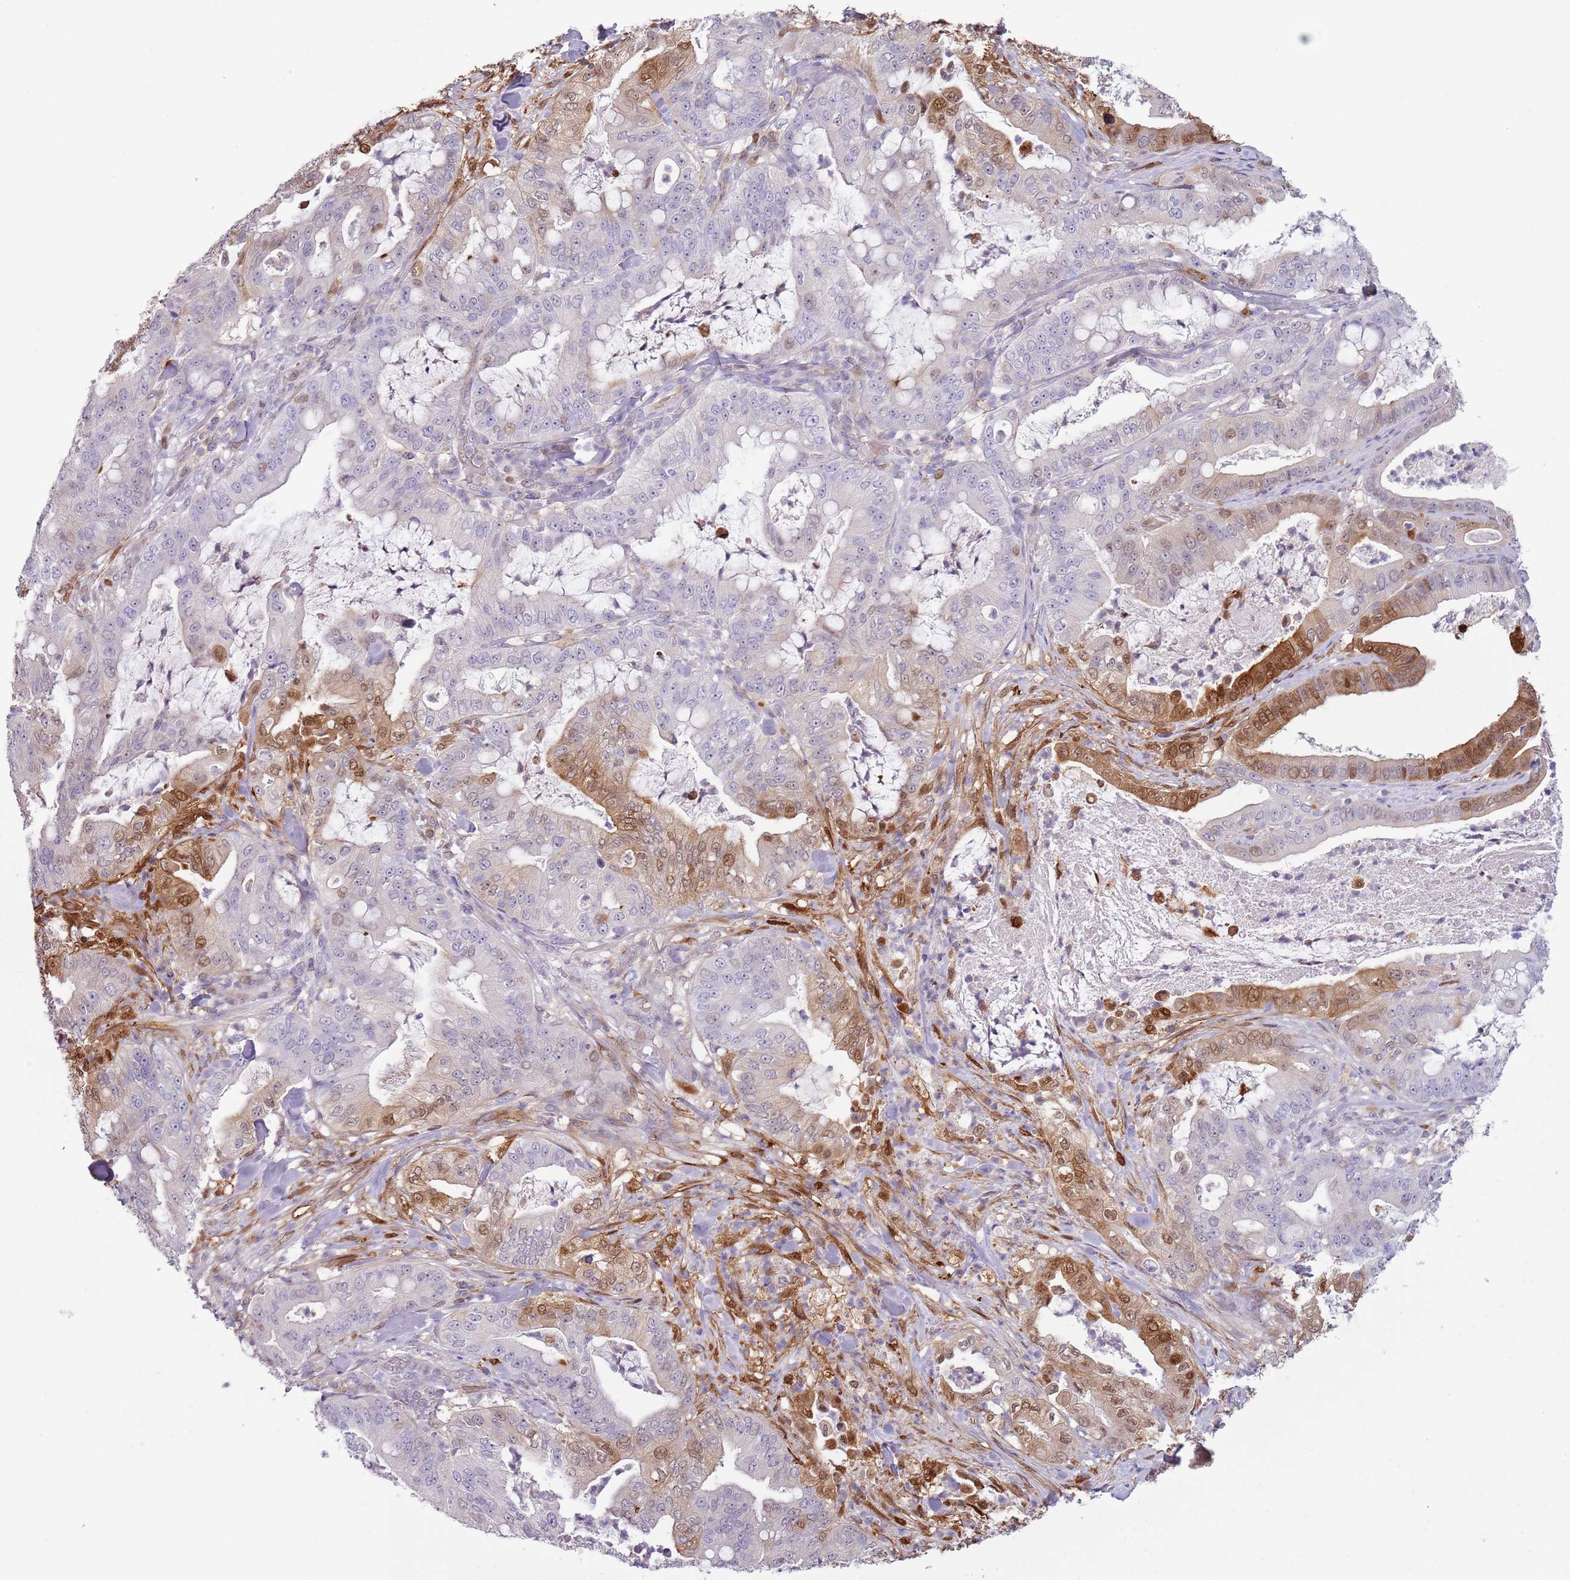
{"staining": {"intensity": "moderate", "quantity": "<25%", "location": "cytoplasmic/membranous,nuclear"}, "tissue": "pancreatic cancer", "cell_type": "Tumor cells", "image_type": "cancer", "snomed": [{"axis": "morphology", "description": "Adenocarcinoma, NOS"}, {"axis": "topography", "description": "Pancreas"}], "caption": "The photomicrograph shows a brown stain indicating the presence of a protein in the cytoplasmic/membranous and nuclear of tumor cells in pancreatic adenocarcinoma.", "gene": "NBPF6", "patient": {"sex": "male", "age": 71}}